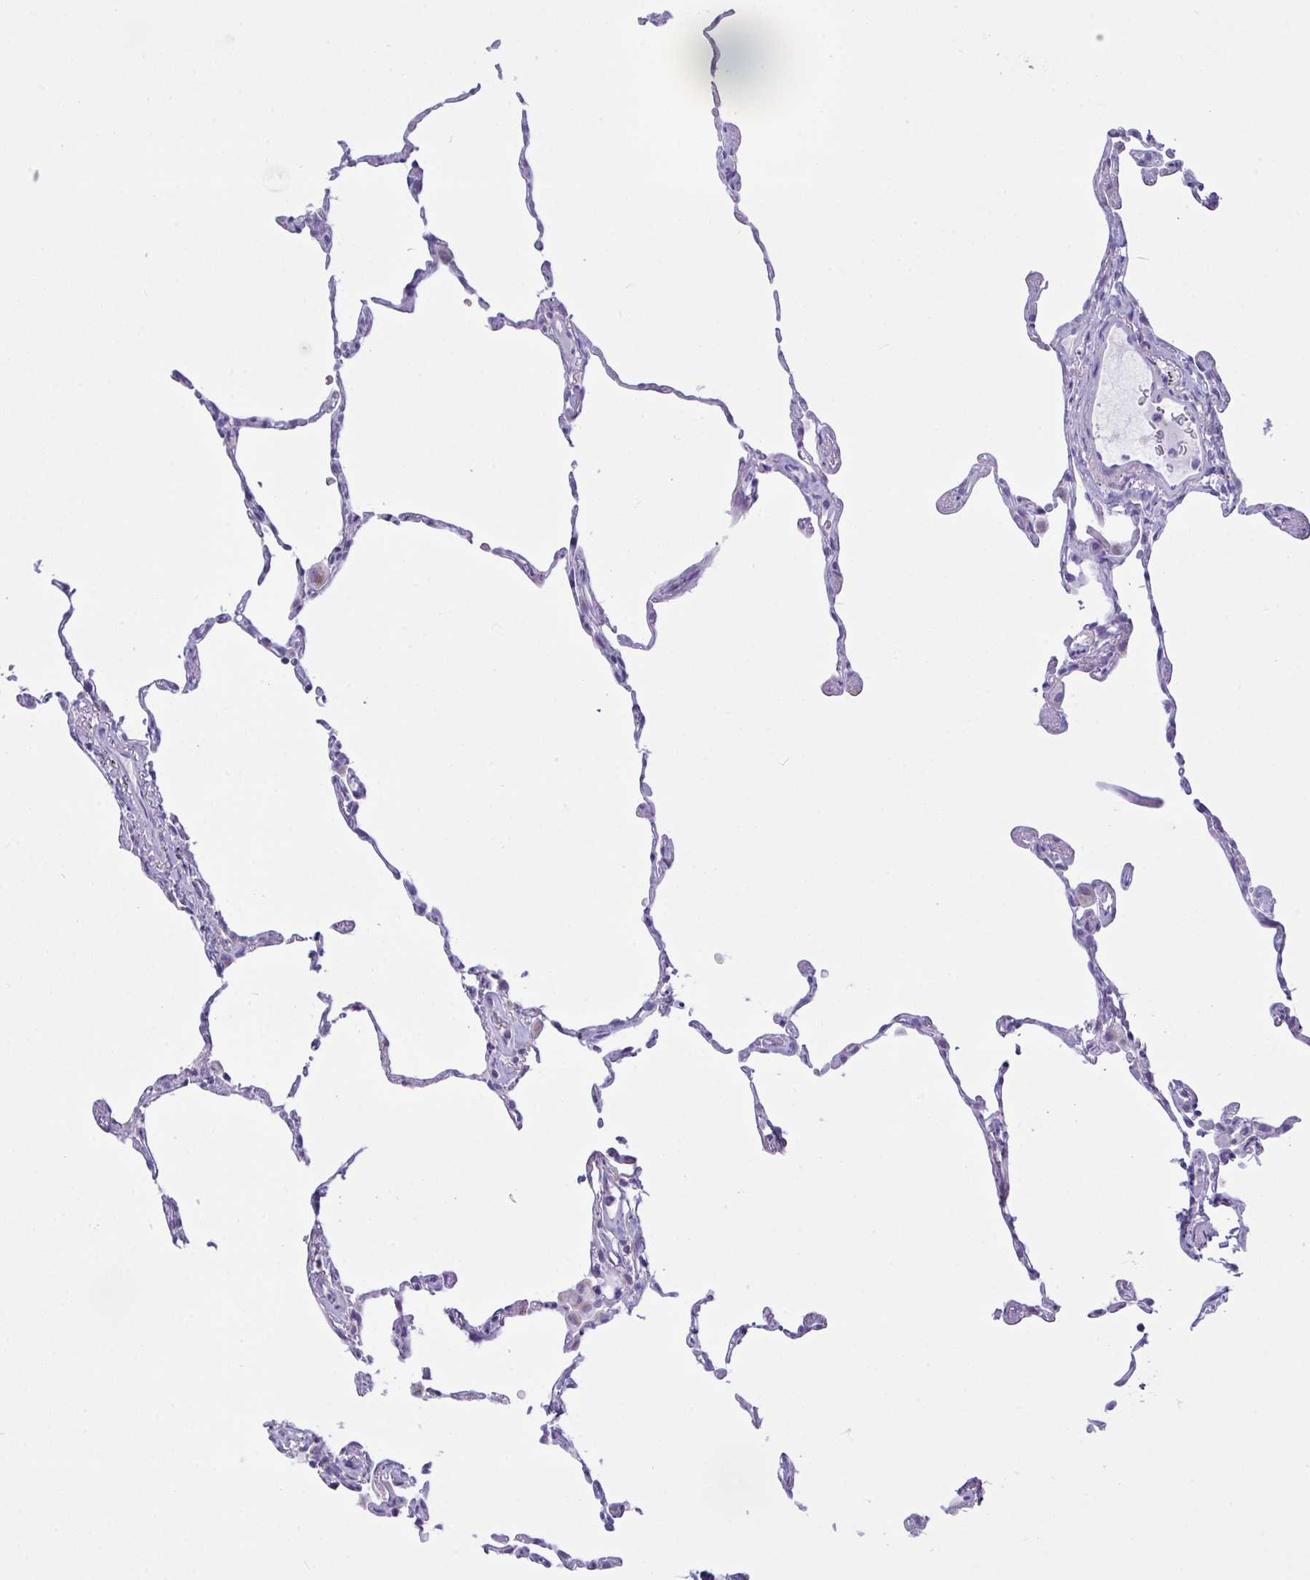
{"staining": {"intensity": "negative", "quantity": "none", "location": "none"}, "tissue": "lung", "cell_type": "Alveolar cells", "image_type": "normal", "snomed": [{"axis": "morphology", "description": "Normal tissue, NOS"}, {"axis": "topography", "description": "Lung"}], "caption": "The micrograph exhibits no staining of alveolar cells in benign lung.", "gene": "BBS1", "patient": {"sex": "female", "age": 57}}